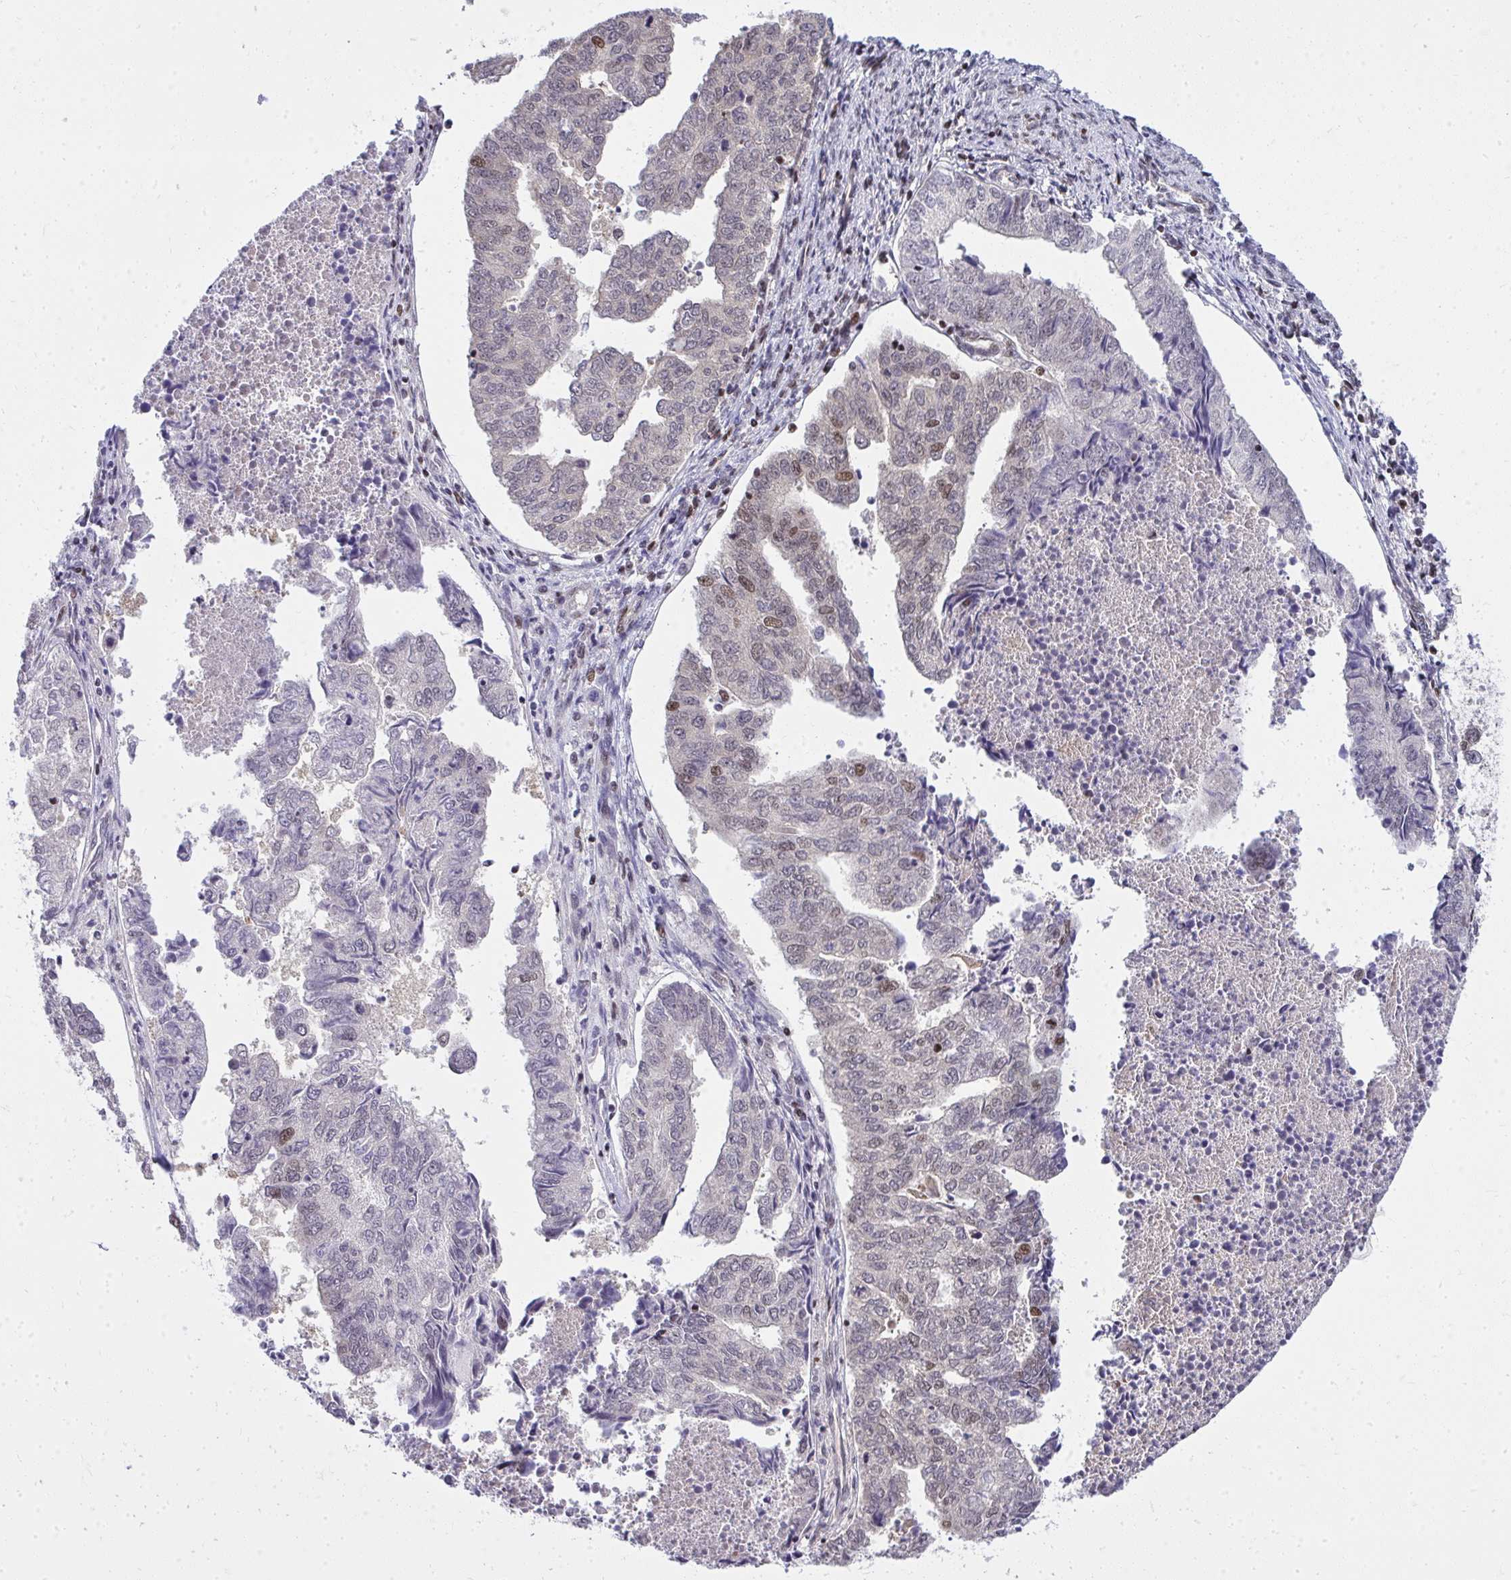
{"staining": {"intensity": "moderate", "quantity": "<25%", "location": "nuclear"}, "tissue": "endometrial cancer", "cell_type": "Tumor cells", "image_type": "cancer", "snomed": [{"axis": "morphology", "description": "Adenocarcinoma, NOS"}, {"axis": "topography", "description": "Endometrium"}], "caption": "This is a photomicrograph of immunohistochemistry (IHC) staining of endometrial cancer (adenocarcinoma), which shows moderate expression in the nuclear of tumor cells.", "gene": "PIGY", "patient": {"sex": "female", "age": 73}}